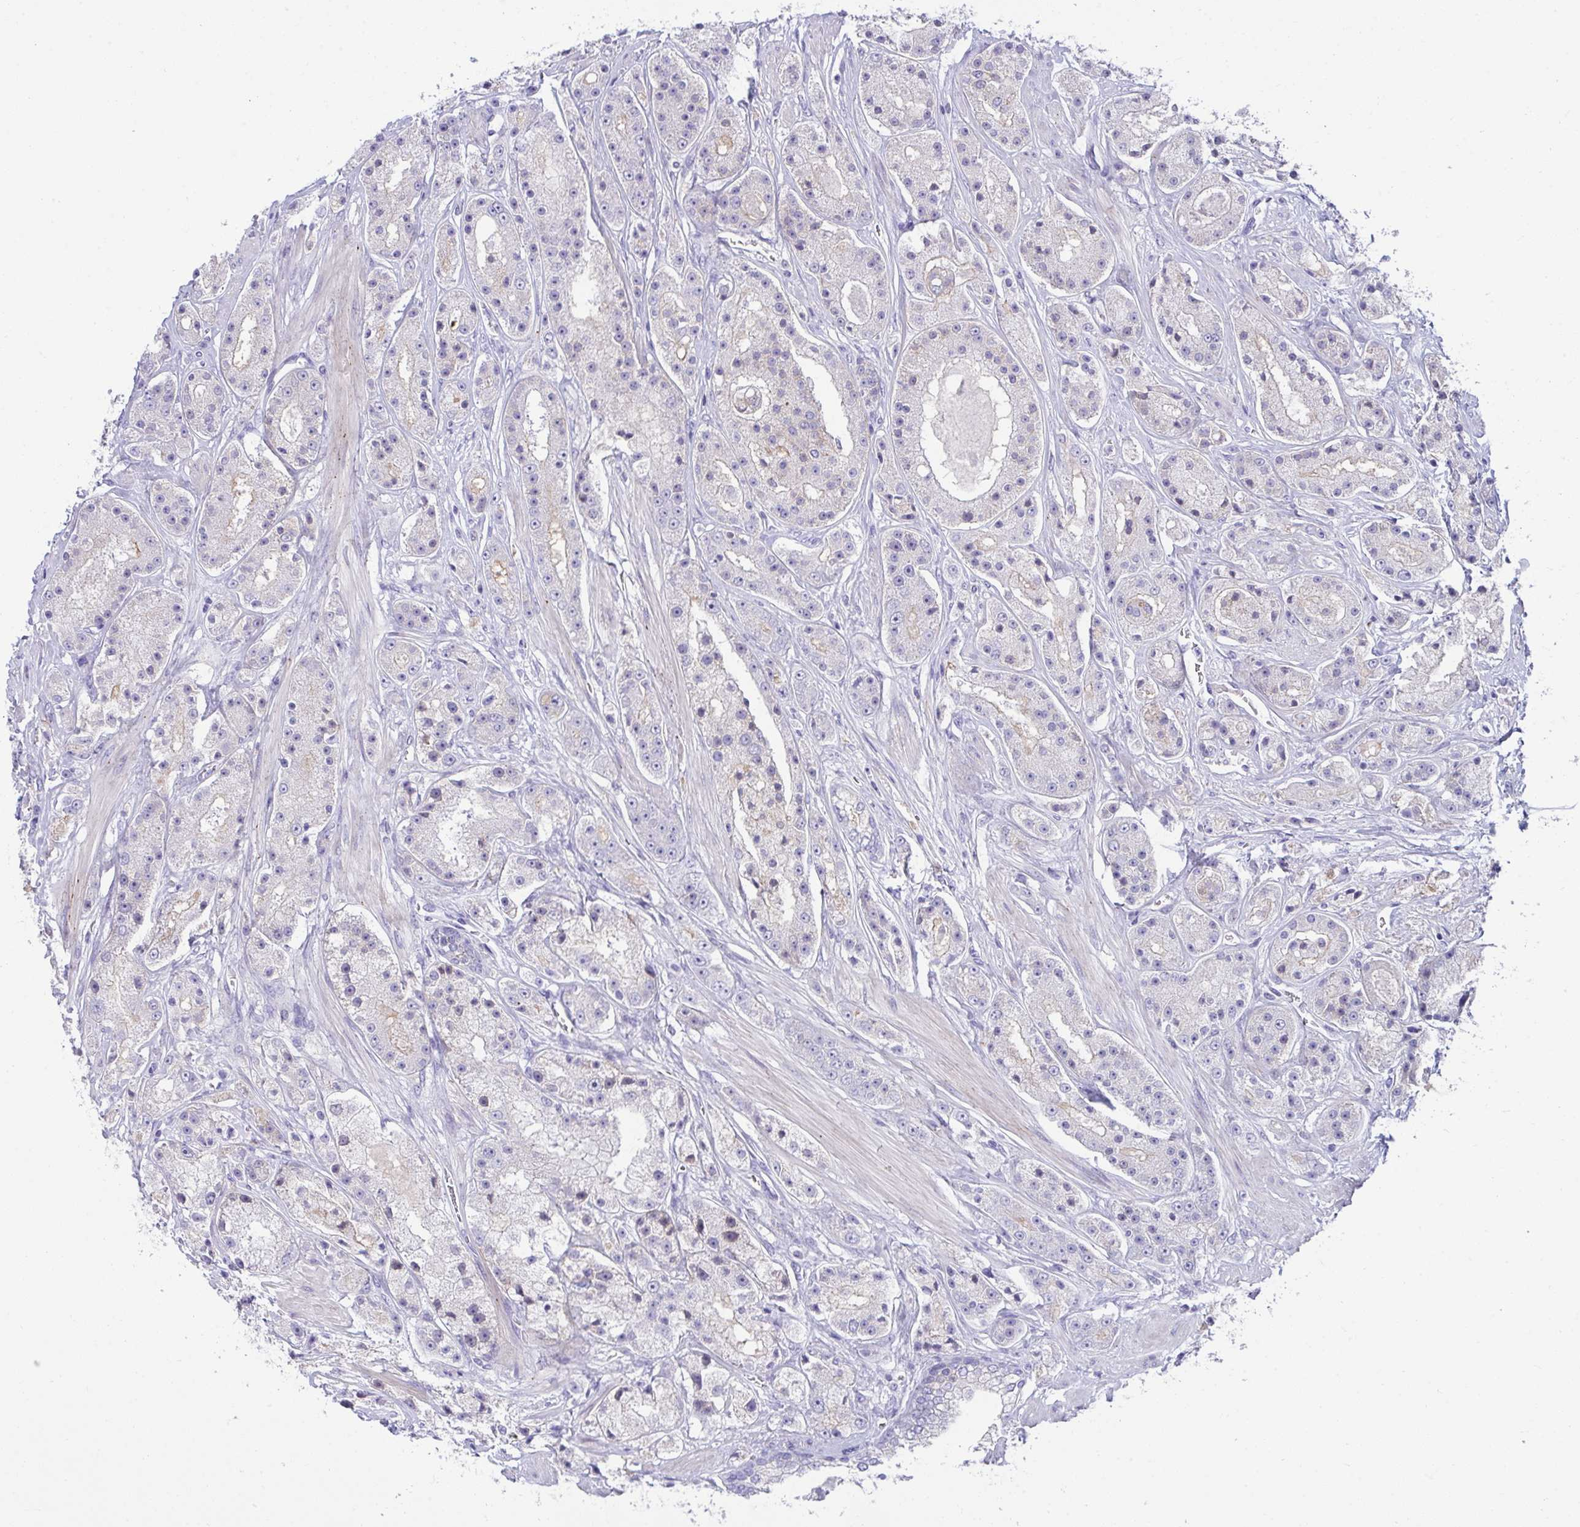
{"staining": {"intensity": "negative", "quantity": "none", "location": "none"}, "tissue": "prostate cancer", "cell_type": "Tumor cells", "image_type": "cancer", "snomed": [{"axis": "morphology", "description": "Adenocarcinoma, High grade"}, {"axis": "topography", "description": "Prostate"}], "caption": "IHC of prostate cancer shows no staining in tumor cells. (DAB (3,3'-diaminobenzidine) IHC visualized using brightfield microscopy, high magnification).", "gene": "RGPD5", "patient": {"sex": "male", "age": 67}}